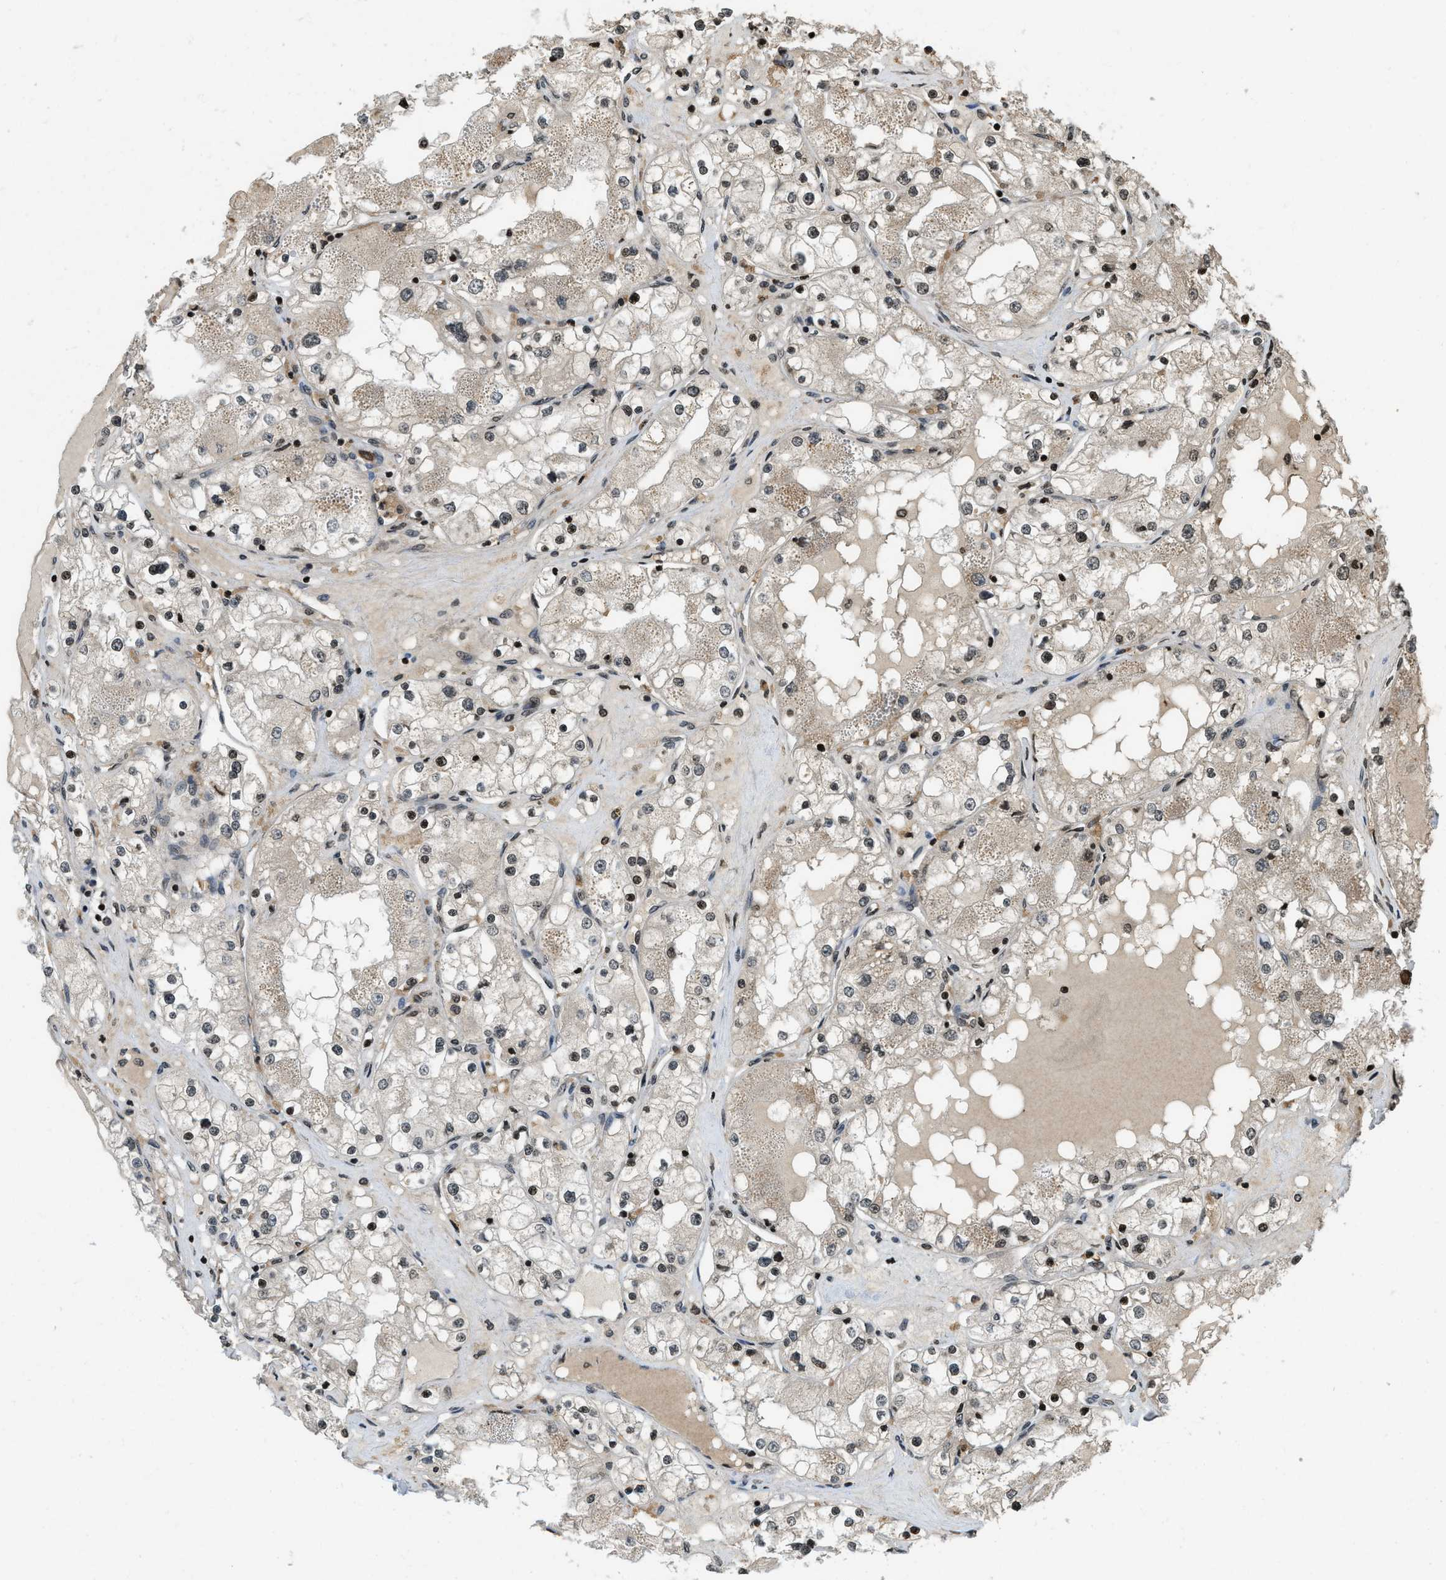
{"staining": {"intensity": "moderate", "quantity": "<25%", "location": "nuclear"}, "tissue": "renal cancer", "cell_type": "Tumor cells", "image_type": "cancer", "snomed": [{"axis": "morphology", "description": "Adenocarcinoma, NOS"}, {"axis": "topography", "description": "Kidney"}], "caption": "Tumor cells show low levels of moderate nuclear positivity in approximately <25% of cells in human renal cancer.", "gene": "SIAH1", "patient": {"sex": "male", "age": 68}}